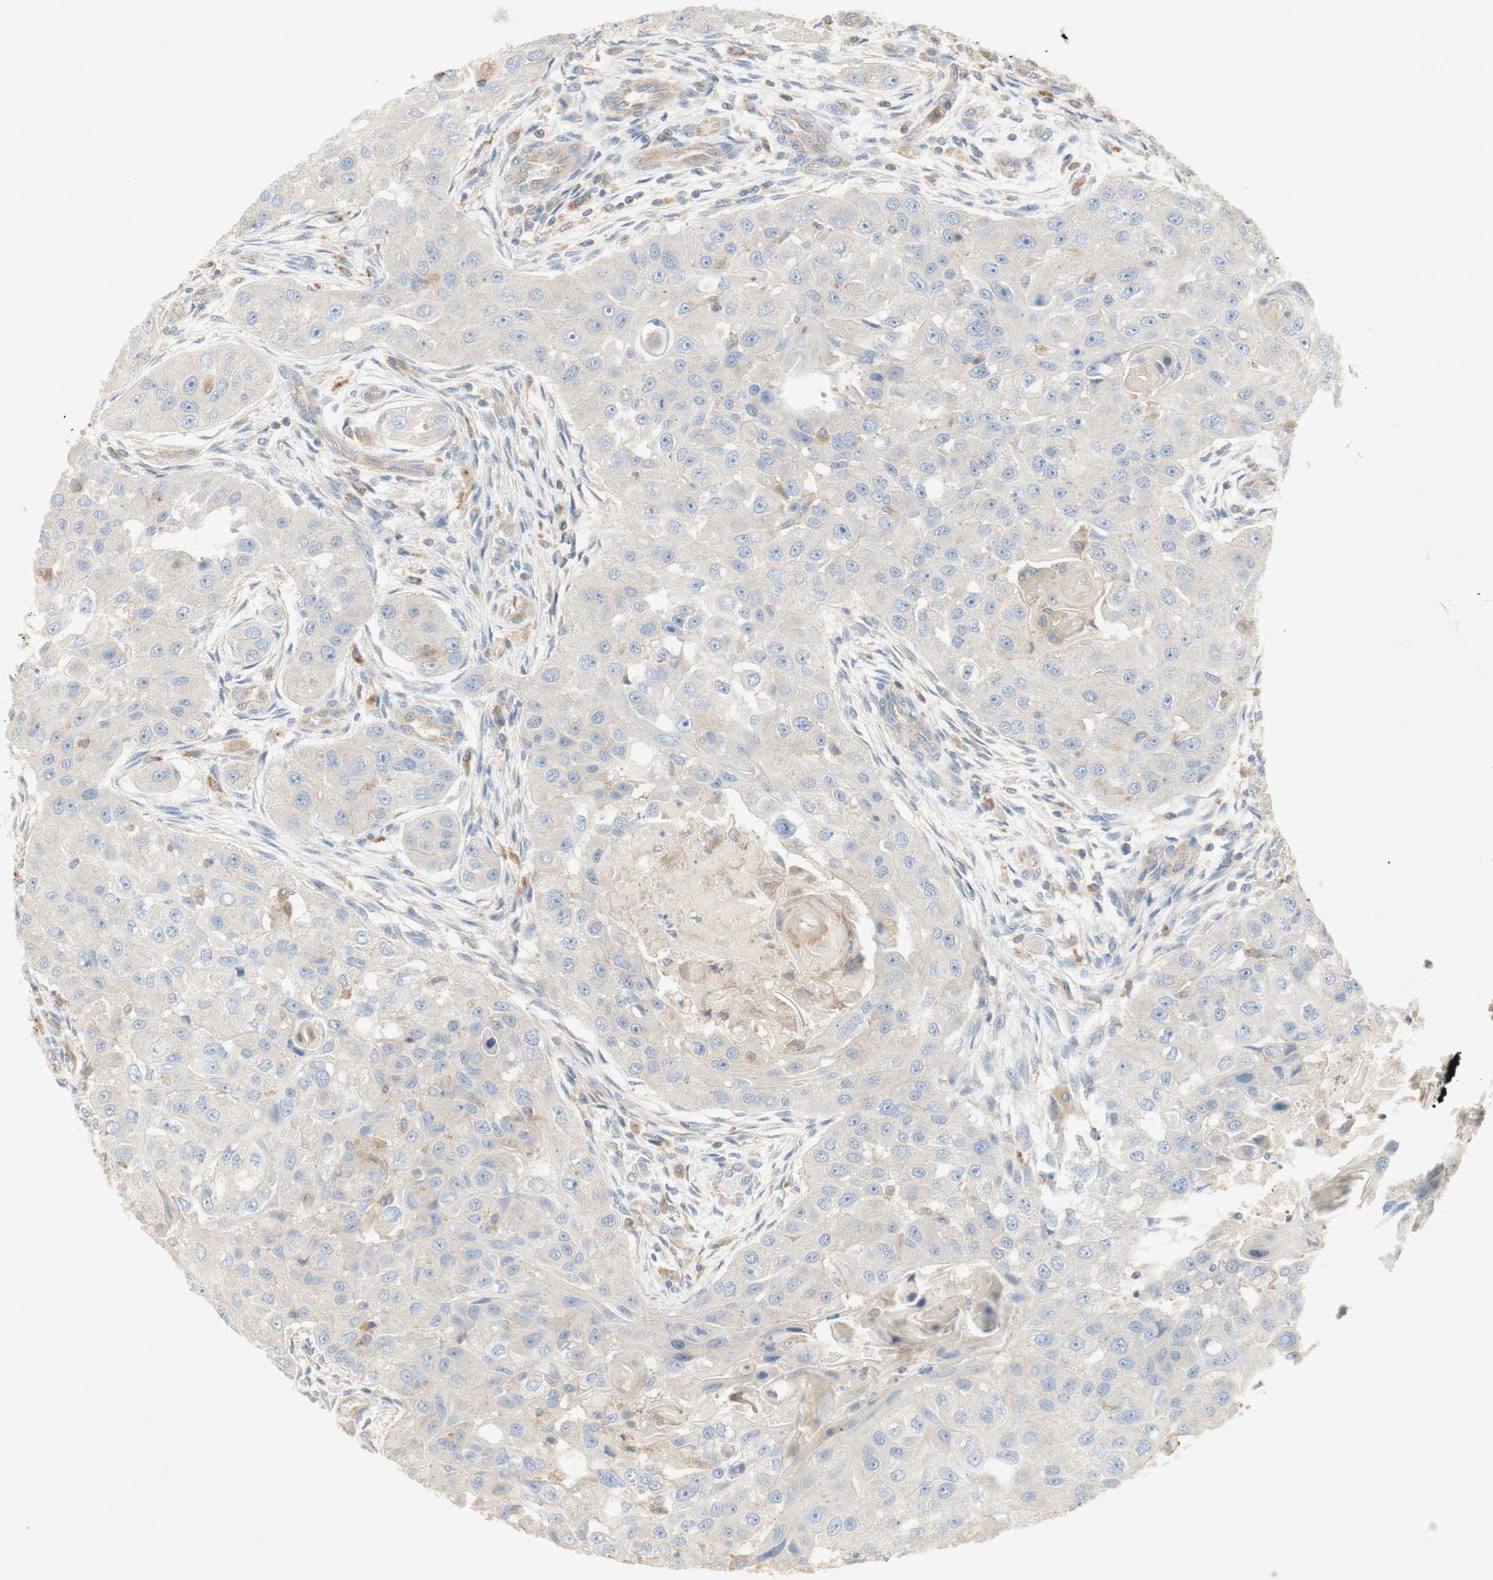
{"staining": {"intensity": "negative", "quantity": "none", "location": "none"}, "tissue": "head and neck cancer", "cell_type": "Tumor cells", "image_type": "cancer", "snomed": [{"axis": "morphology", "description": "Normal tissue, NOS"}, {"axis": "morphology", "description": "Squamous cell carcinoma, NOS"}, {"axis": "topography", "description": "Skeletal muscle"}, {"axis": "topography", "description": "Head-Neck"}], "caption": "Tumor cells show no significant protein staining in head and neck cancer.", "gene": "IKBKG", "patient": {"sex": "male", "age": 51}}